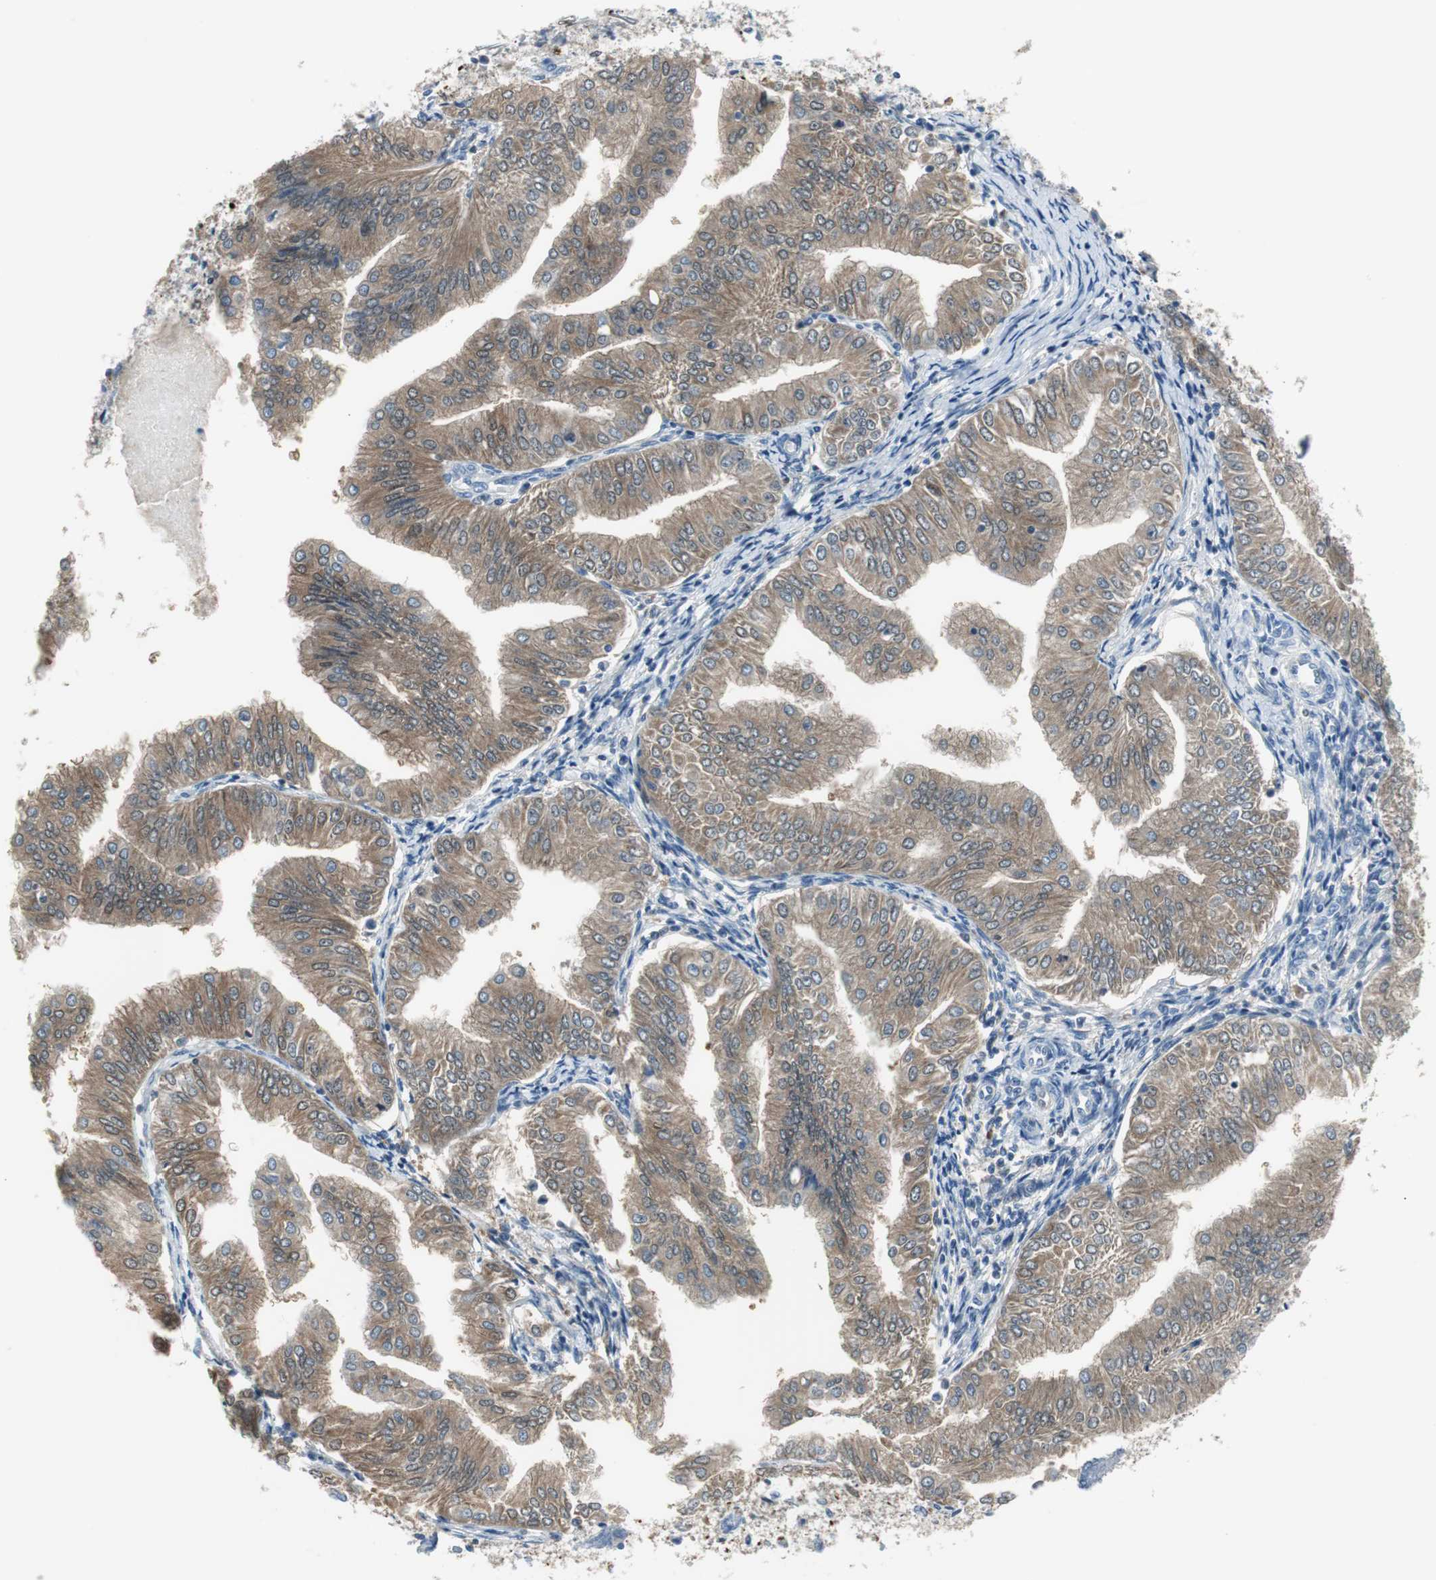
{"staining": {"intensity": "strong", "quantity": ">75%", "location": "cytoplasmic/membranous"}, "tissue": "endometrial cancer", "cell_type": "Tumor cells", "image_type": "cancer", "snomed": [{"axis": "morphology", "description": "Adenocarcinoma, NOS"}, {"axis": "topography", "description": "Endometrium"}], "caption": "Immunohistochemistry image of neoplastic tissue: human adenocarcinoma (endometrial) stained using immunohistochemistry exhibits high levels of strong protein expression localized specifically in the cytoplasmic/membranous of tumor cells, appearing as a cytoplasmic/membranous brown color.", "gene": "FBP1", "patient": {"sex": "female", "age": 53}}